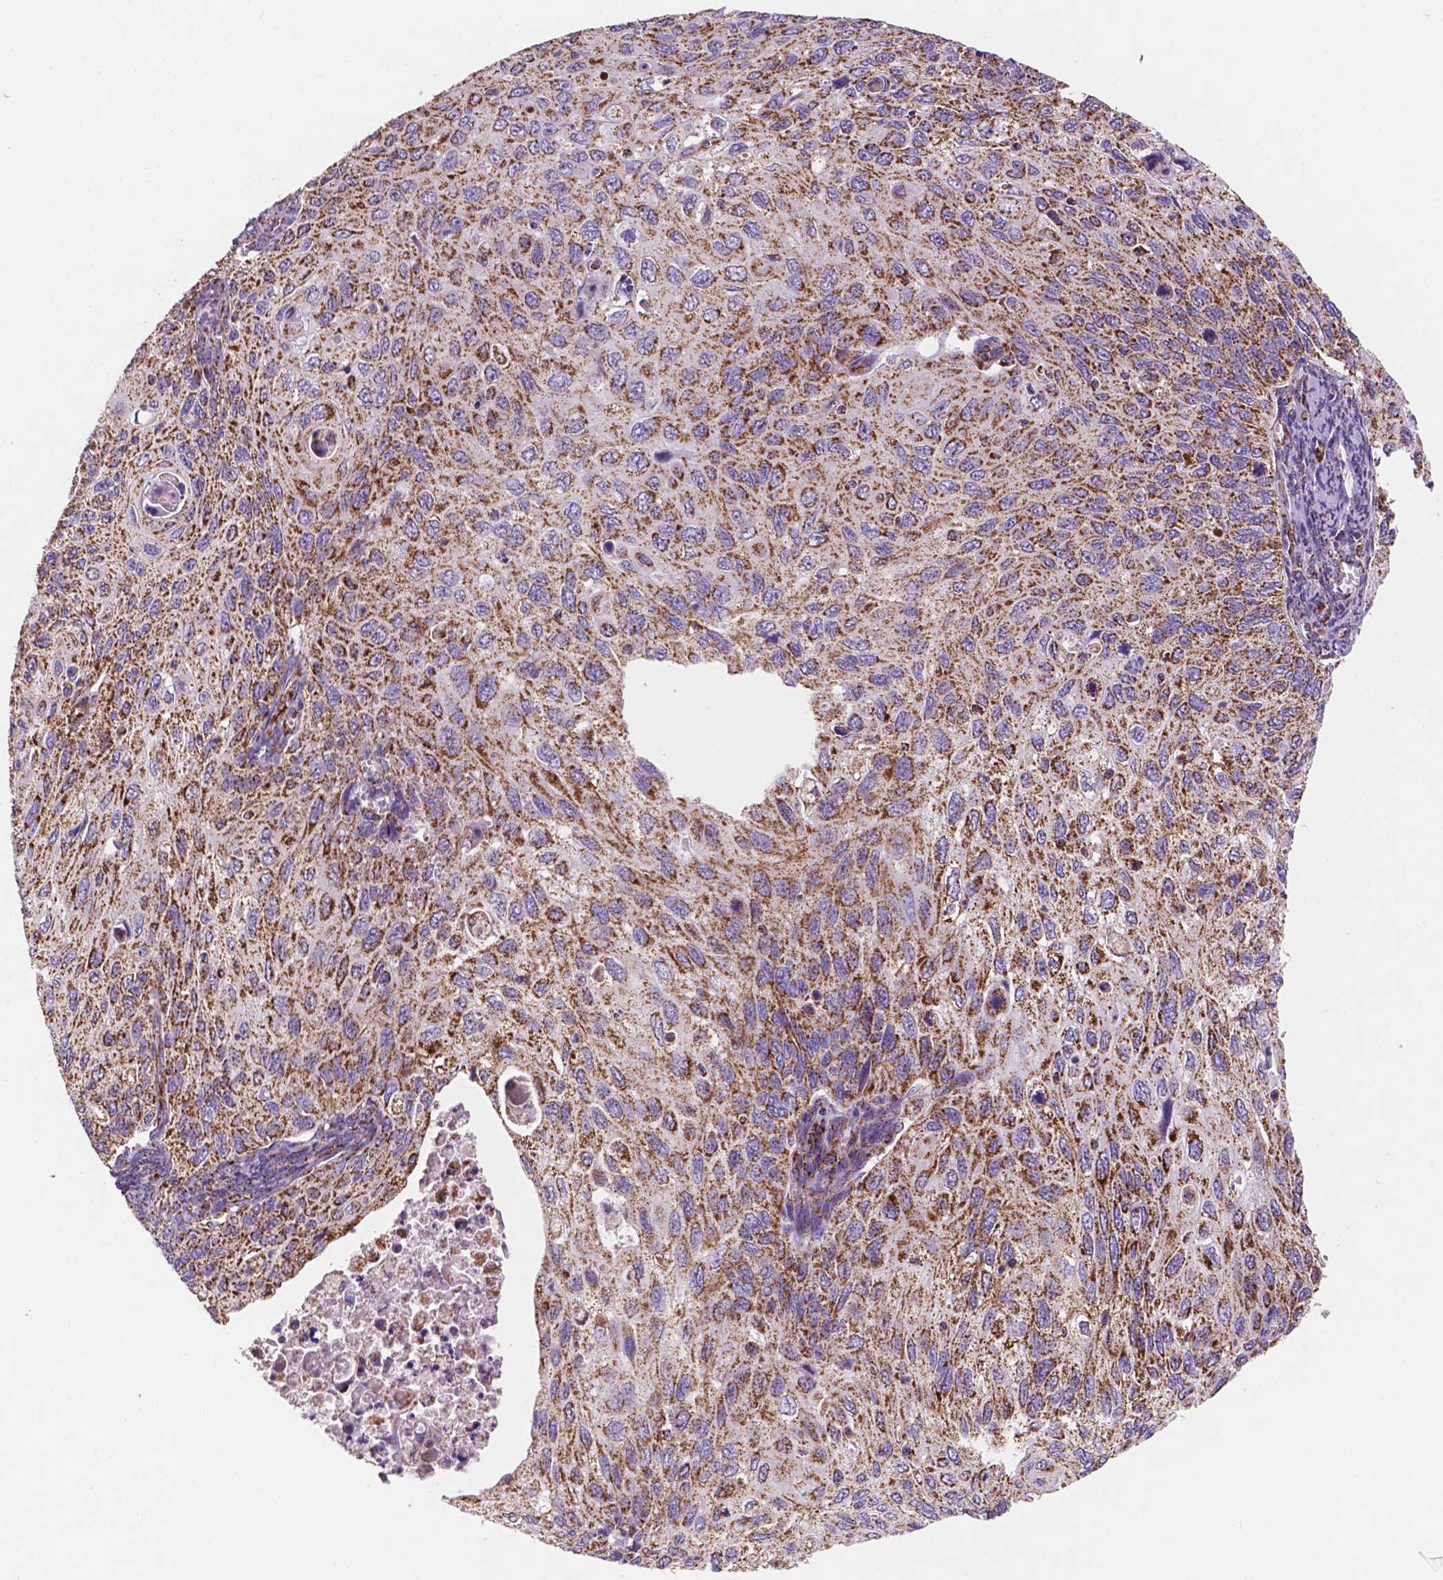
{"staining": {"intensity": "strong", "quantity": ">75%", "location": "cytoplasmic/membranous"}, "tissue": "cervical cancer", "cell_type": "Tumor cells", "image_type": "cancer", "snomed": [{"axis": "morphology", "description": "Squamous cell carcinoma, NOS"}, {"axis": "topography", "description": "Cervix"}], "caption": "The micrograph displays immunohistochemical staining of cervical squamous cell carcinoma. There is strong cytoplasmic/membranous staining is appreciated in about >75% of tumor cells. The staining is performed using DAB (3,3'-diaminobenzidine) brown chromogen to label protein expression. The nuclei are counter-stained blue using hematoxylin.", "gene": "HSPD1", "patient": {"sex": "female", "age": 70}}